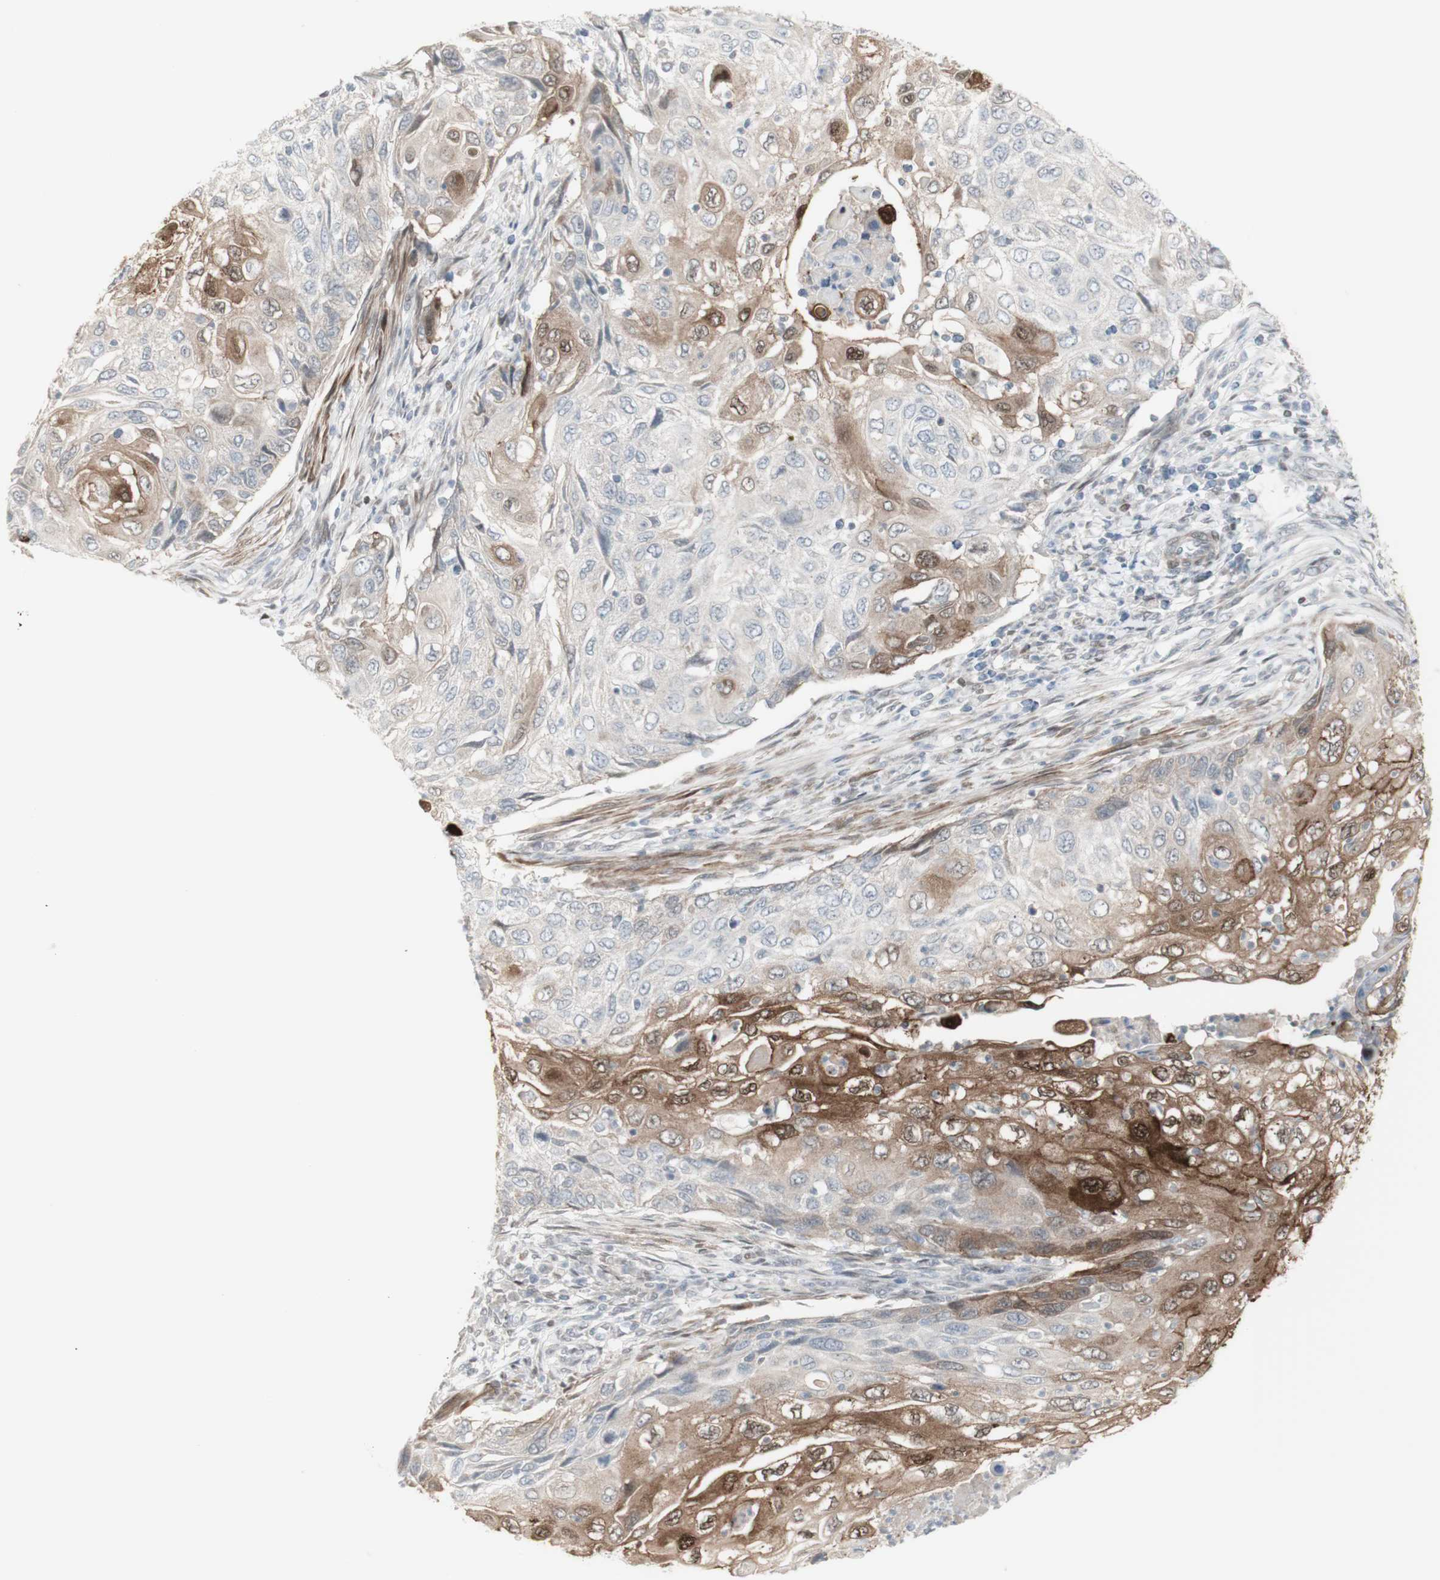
{"staining": {"intensity": "moderate", "quantity": "25%-75%", "location": "cytoplasmic/membranous,nuclear"}, "tissue": "cervical cancer", "cell_type": "Tumor cells", "image_type": "cancer", "snomed": [{"axis": "morphology", "description": "Squamous cell carcinoma, NOS"}, {"axis": "topography", "description": "Cervix"}], "caption": "Moderate cytoplasmic/membranous and nuclear protein staining is present in about 25%-75% of tumor cells in cervical cancer.", "gene": "C1orf116", "patient": {"sex": "female", "age": 70}}